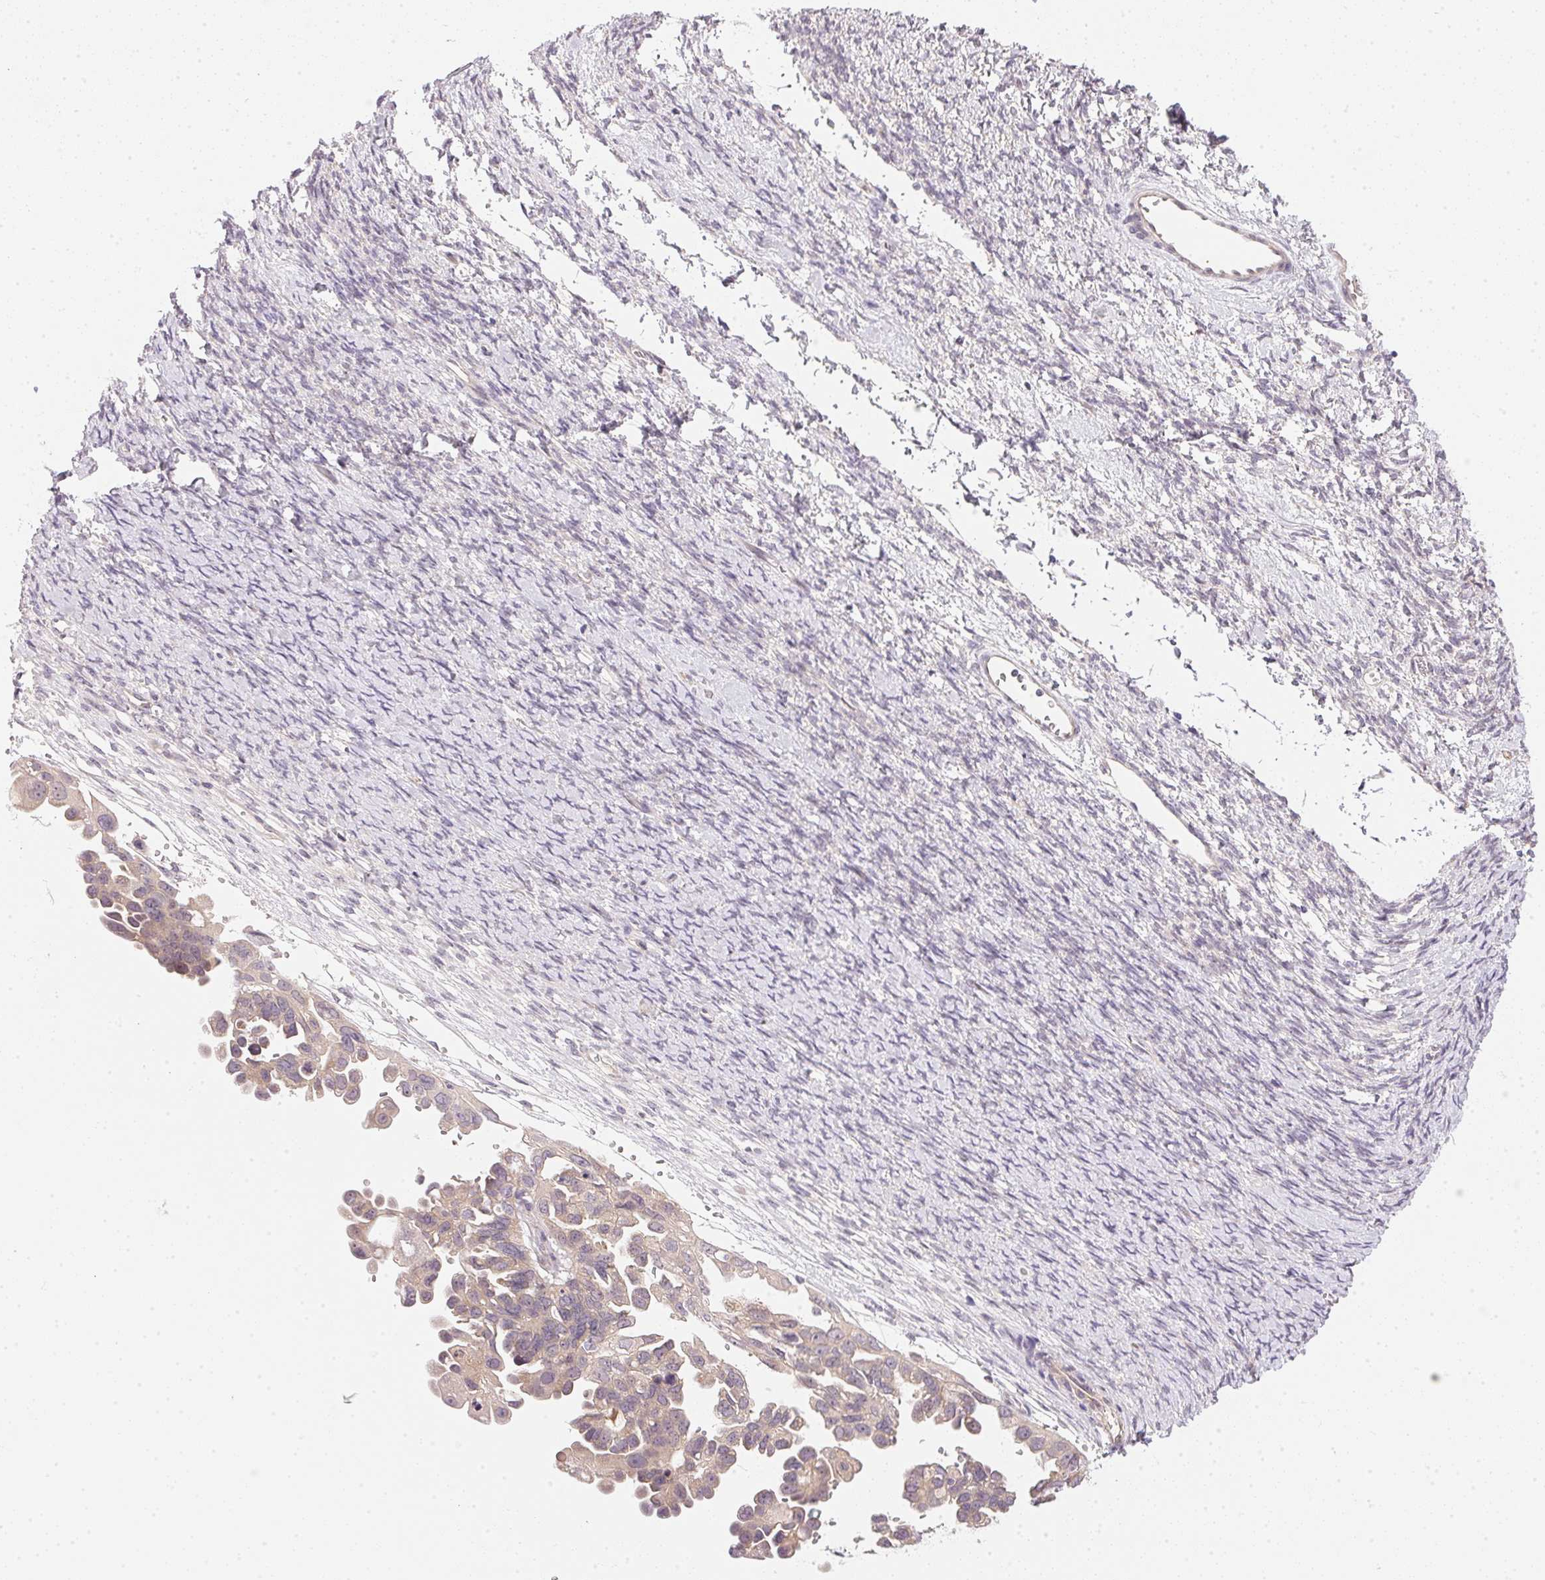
{"staining": {"intensity": "weak", "quantity": "<25%", "location": "nuclear"}, "tissue": "ovarian cancer", "cell_type": "Tumor cells", "image_type": "cancer", "snomed": [{"axis": "morphology", "description": "Cystadenocarcinoma, serous, NOS"}, {"axis": "topography", "description": "Ovary"}], "caption": "Immunohistochemistry (IHC) photomicrograph of human serous cystadenocarcinoma (ovarian) stained for a protein (brown), which exhibits no expression in tumor cells.", "gene": "TTC23L", "patient": {"sex": "female", "age": 53}}